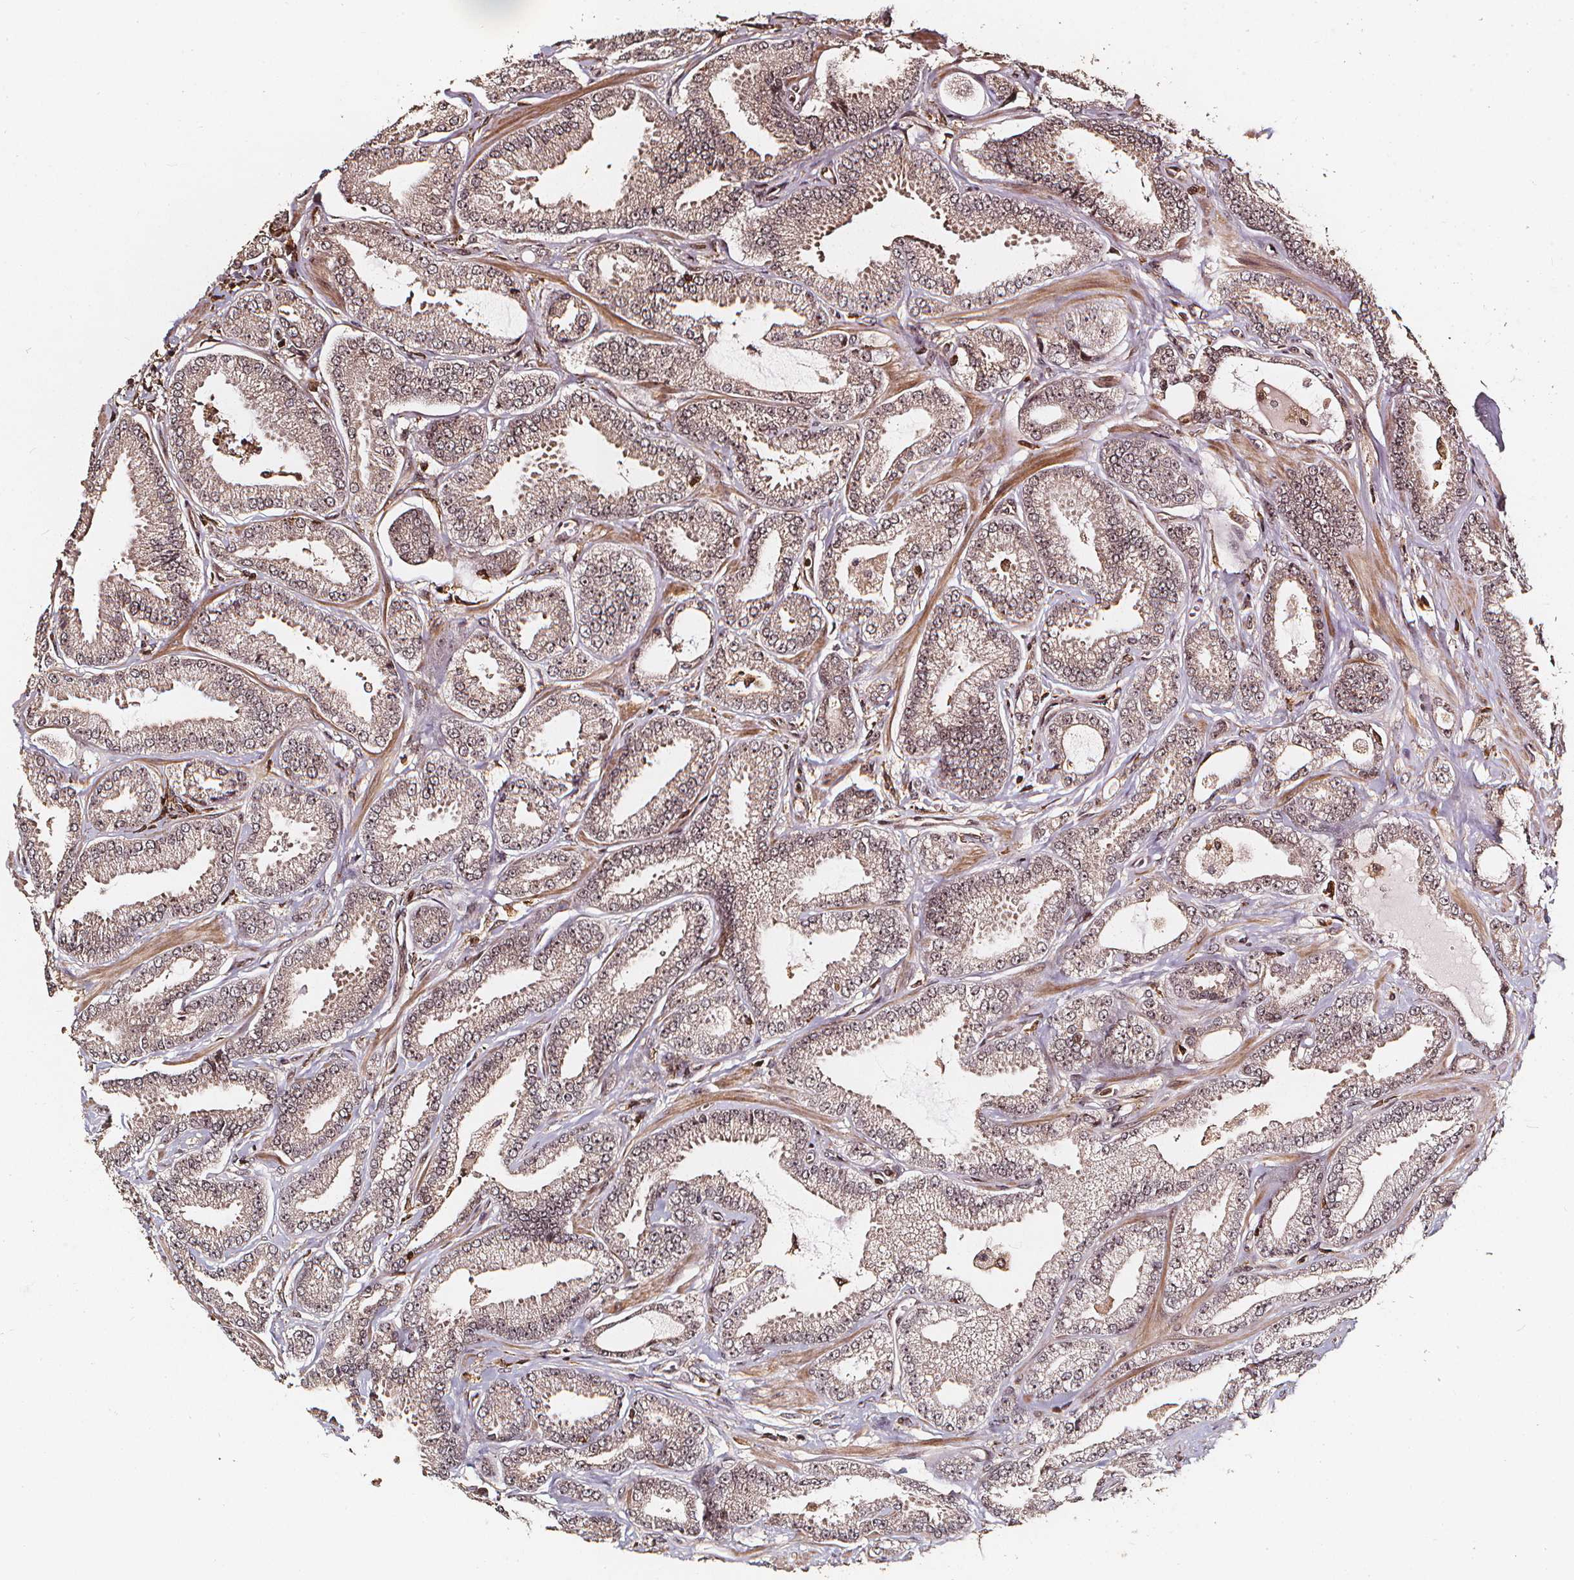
{"staining": {"intensity": "weak", "quantity": ">75%", "location": "nuclear"}, "tissue": "prostate cancer", "cell_type": "Tumor cells", "image_type": "cancer", "snomed": [{"axis": "morphology", "description": "Adenocarcinoma, Low grade"}, {"axis": "topography", "description": "Prostate"}], "caption": "The image reveals immunohistochemical staining of prostate cancer. There is weak nuclear staining is seen in about >75% of tumor cells. The staining was performed using DAB to visualize the protein expression in brown, while the nuclei were stained in blue with hematoxylin (Magnification: 20x).", "gene": "EXOSC9", "patient": {"sex": "male", "age": 55}}